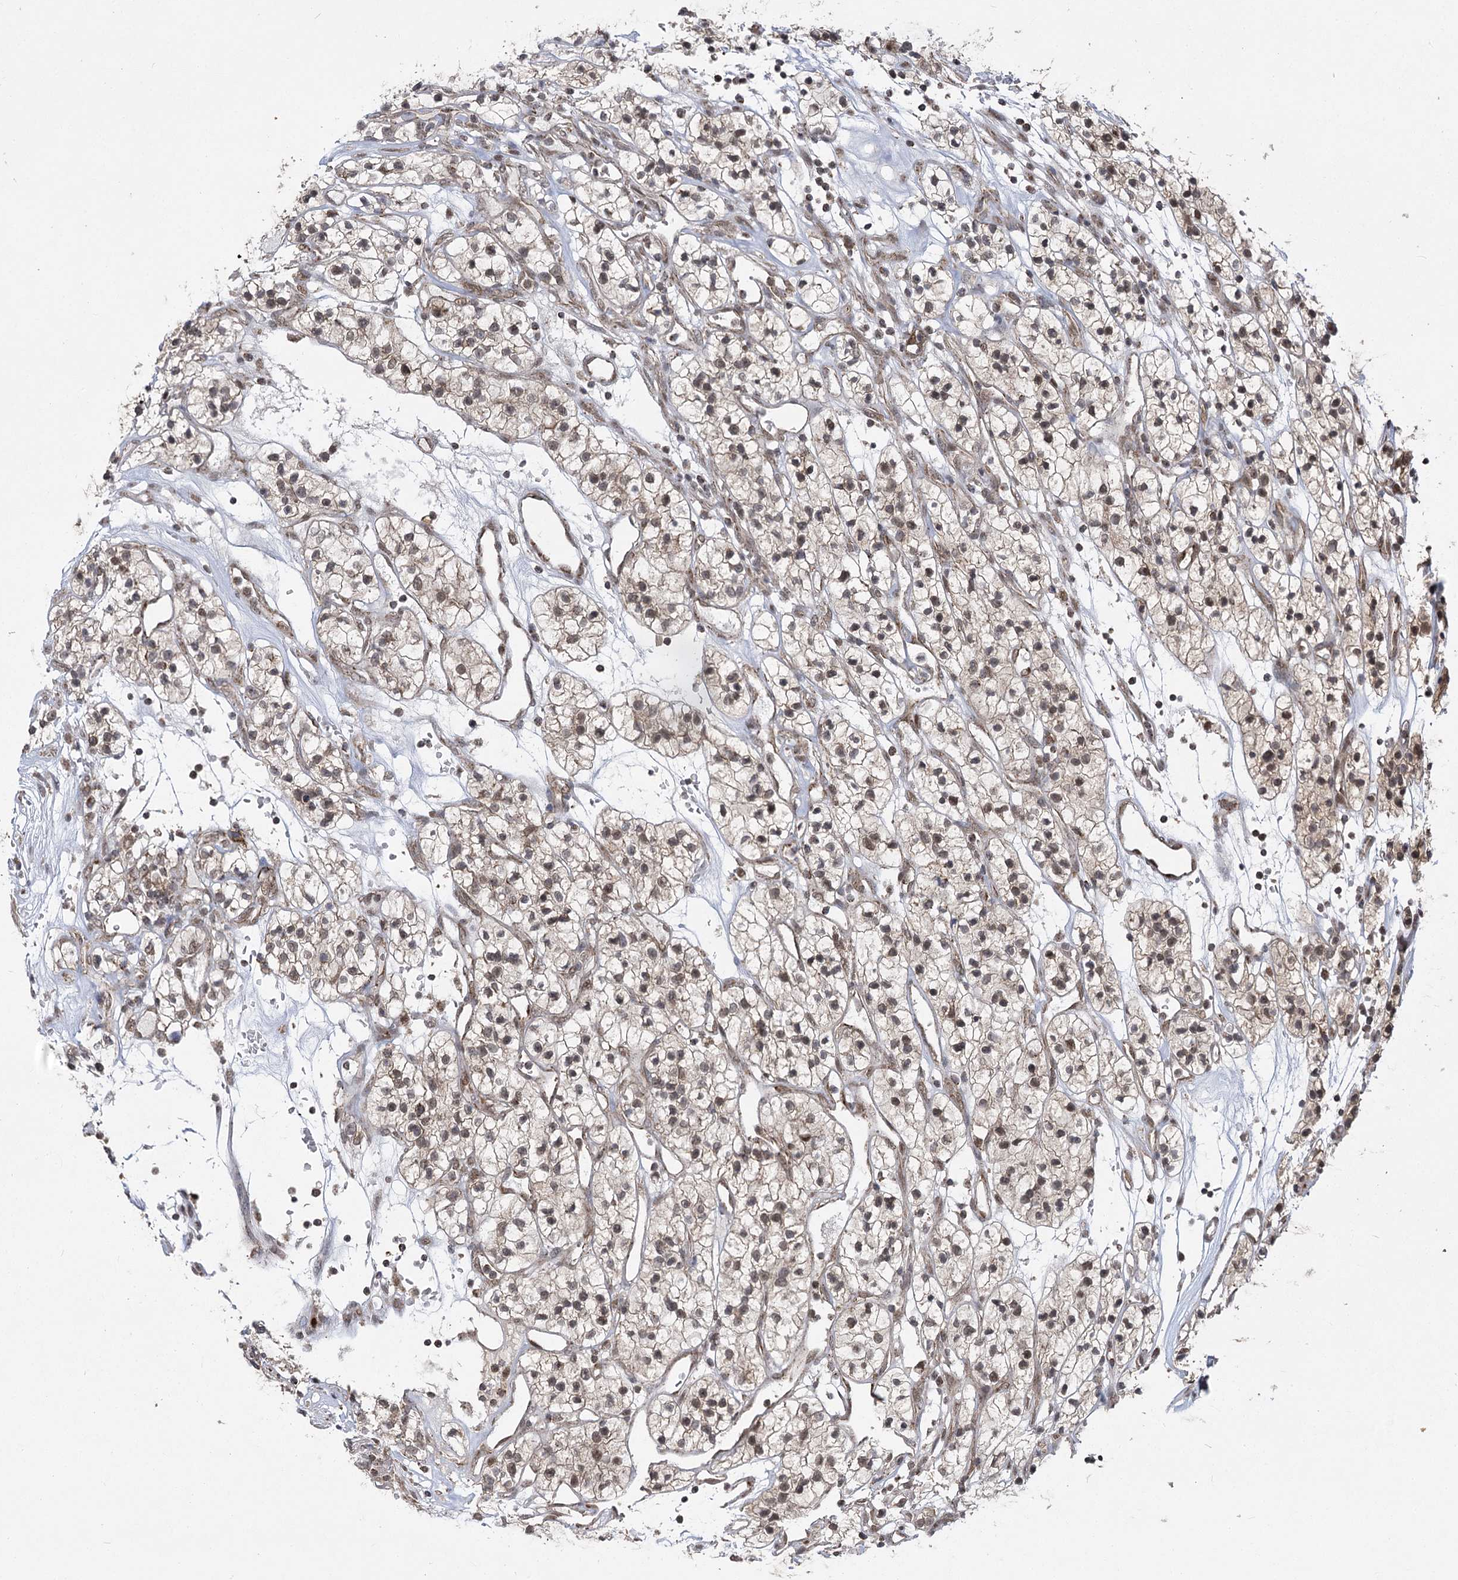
{"staining": {"intensity": "weak", "quantity": ">75%", "location": "cytoplasmic/membranous,nuclear"}, "tissue": "renal cancer", "cell_type": "Tumor cells", "image_type": "cancer", "snomed": [{"axis": "morphology", "description": "Adenocarcinoma, NOS"}, {"axis": "topography", "description": "Kidney"}], "caption": "Weak cytoplasmic/membranous and nuclear expression for a protein is identified in approximately >75% of tumor cells of renal adenocarcinoma using IHC.", "gene": "SLC4A1AP", "patient": {"sex": "female", "age": 57}}